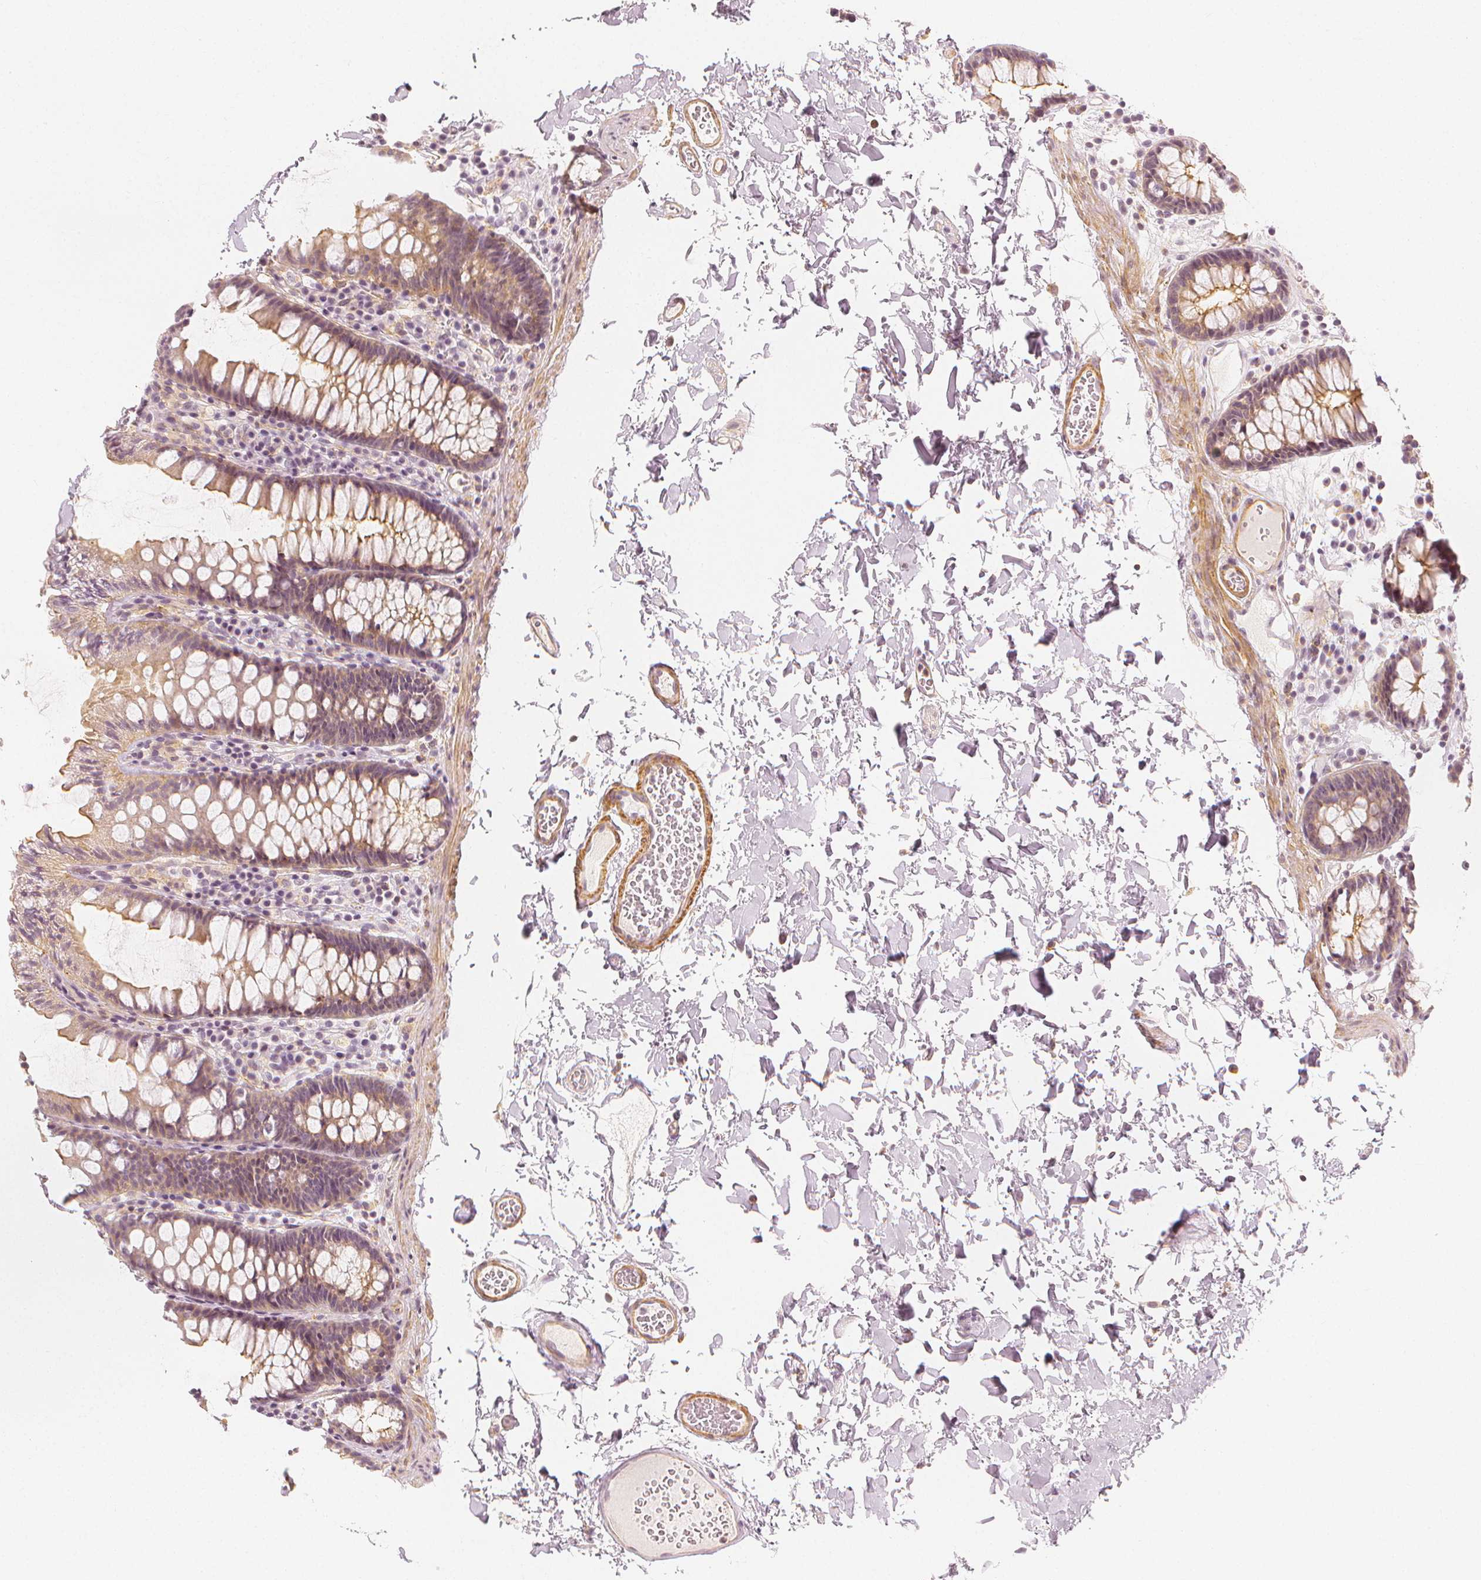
{"staining": {"intensity": "weak", "quantity": "<25%", "location": "cytoplasmic/membranous"}, "tissue": "colon", "cell_type": "Endothelial cells", "image_type": "normal", "snomed": [{"axis": "morphology", "description": "Normal tissue, NOS"}, {"axis": "topography", "description": "Colon"}, {"axis": "topography", "description": "Peripheral nerve tissue"}], "caption": "Image shows no significant protein expression in endothelial cells of benign colon.", "gene": "ARHGAP26", "patient": {"sex": "male", "age": 84}}